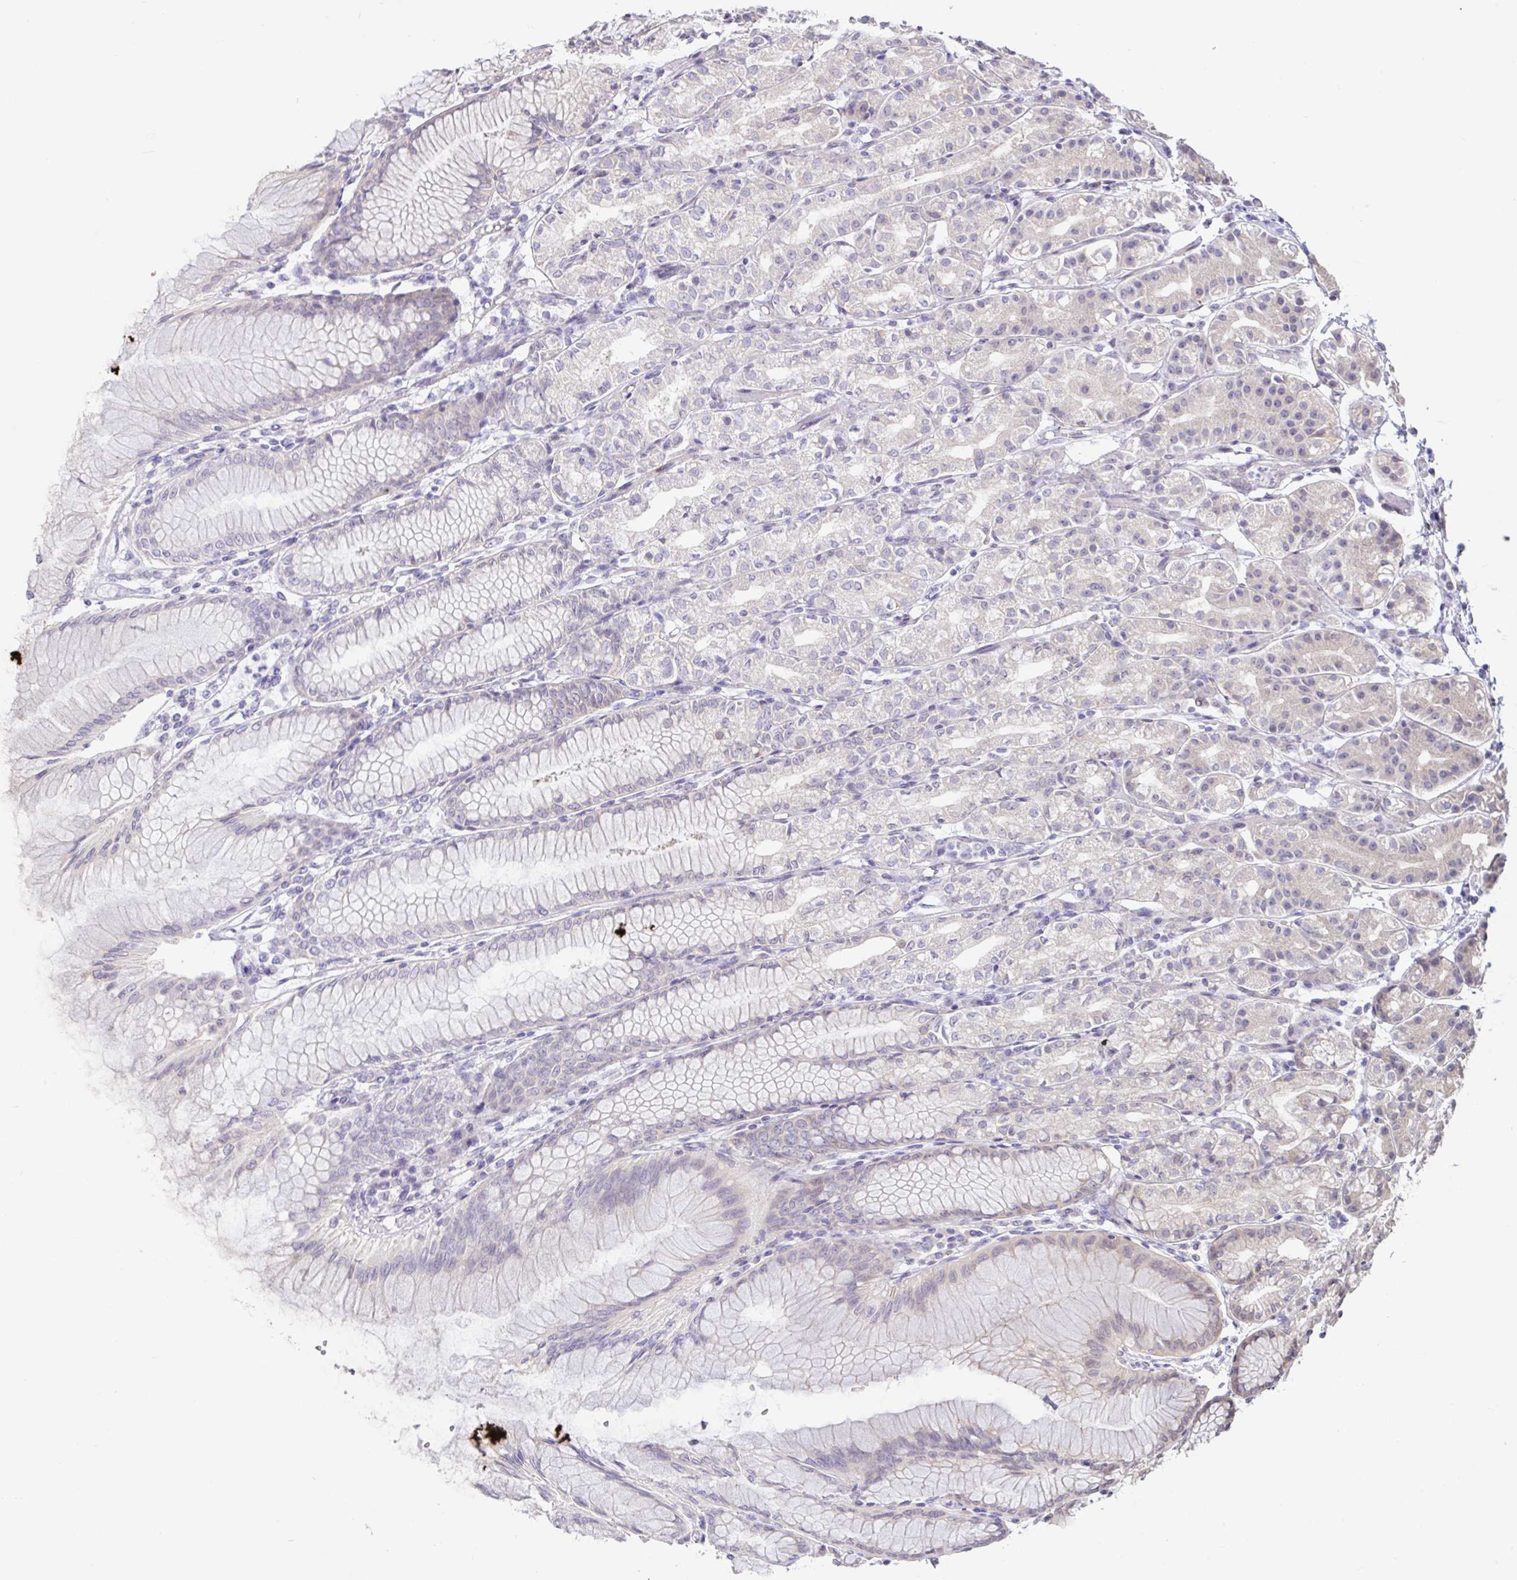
{"staining": {"intensity": "negative", "quantity": "none", "location": "none"}, "tissue": "stomach", "cell_type": "Glandular cells", "image_type": "normal", "snomed": [{"axis": "morphology", "description": "Normal tissue, NOS"}, {"axis": "topography", "description": "Stomach"}], "caption": "Immunohistochemistry image of unremarkable stomach: stomach stained with DAB (3,3'-diaminobenzidine) displays no significant protein positivity in glandular cells.", "gene": "HYPK", "patient": {"sex": "female", "age": 57}}